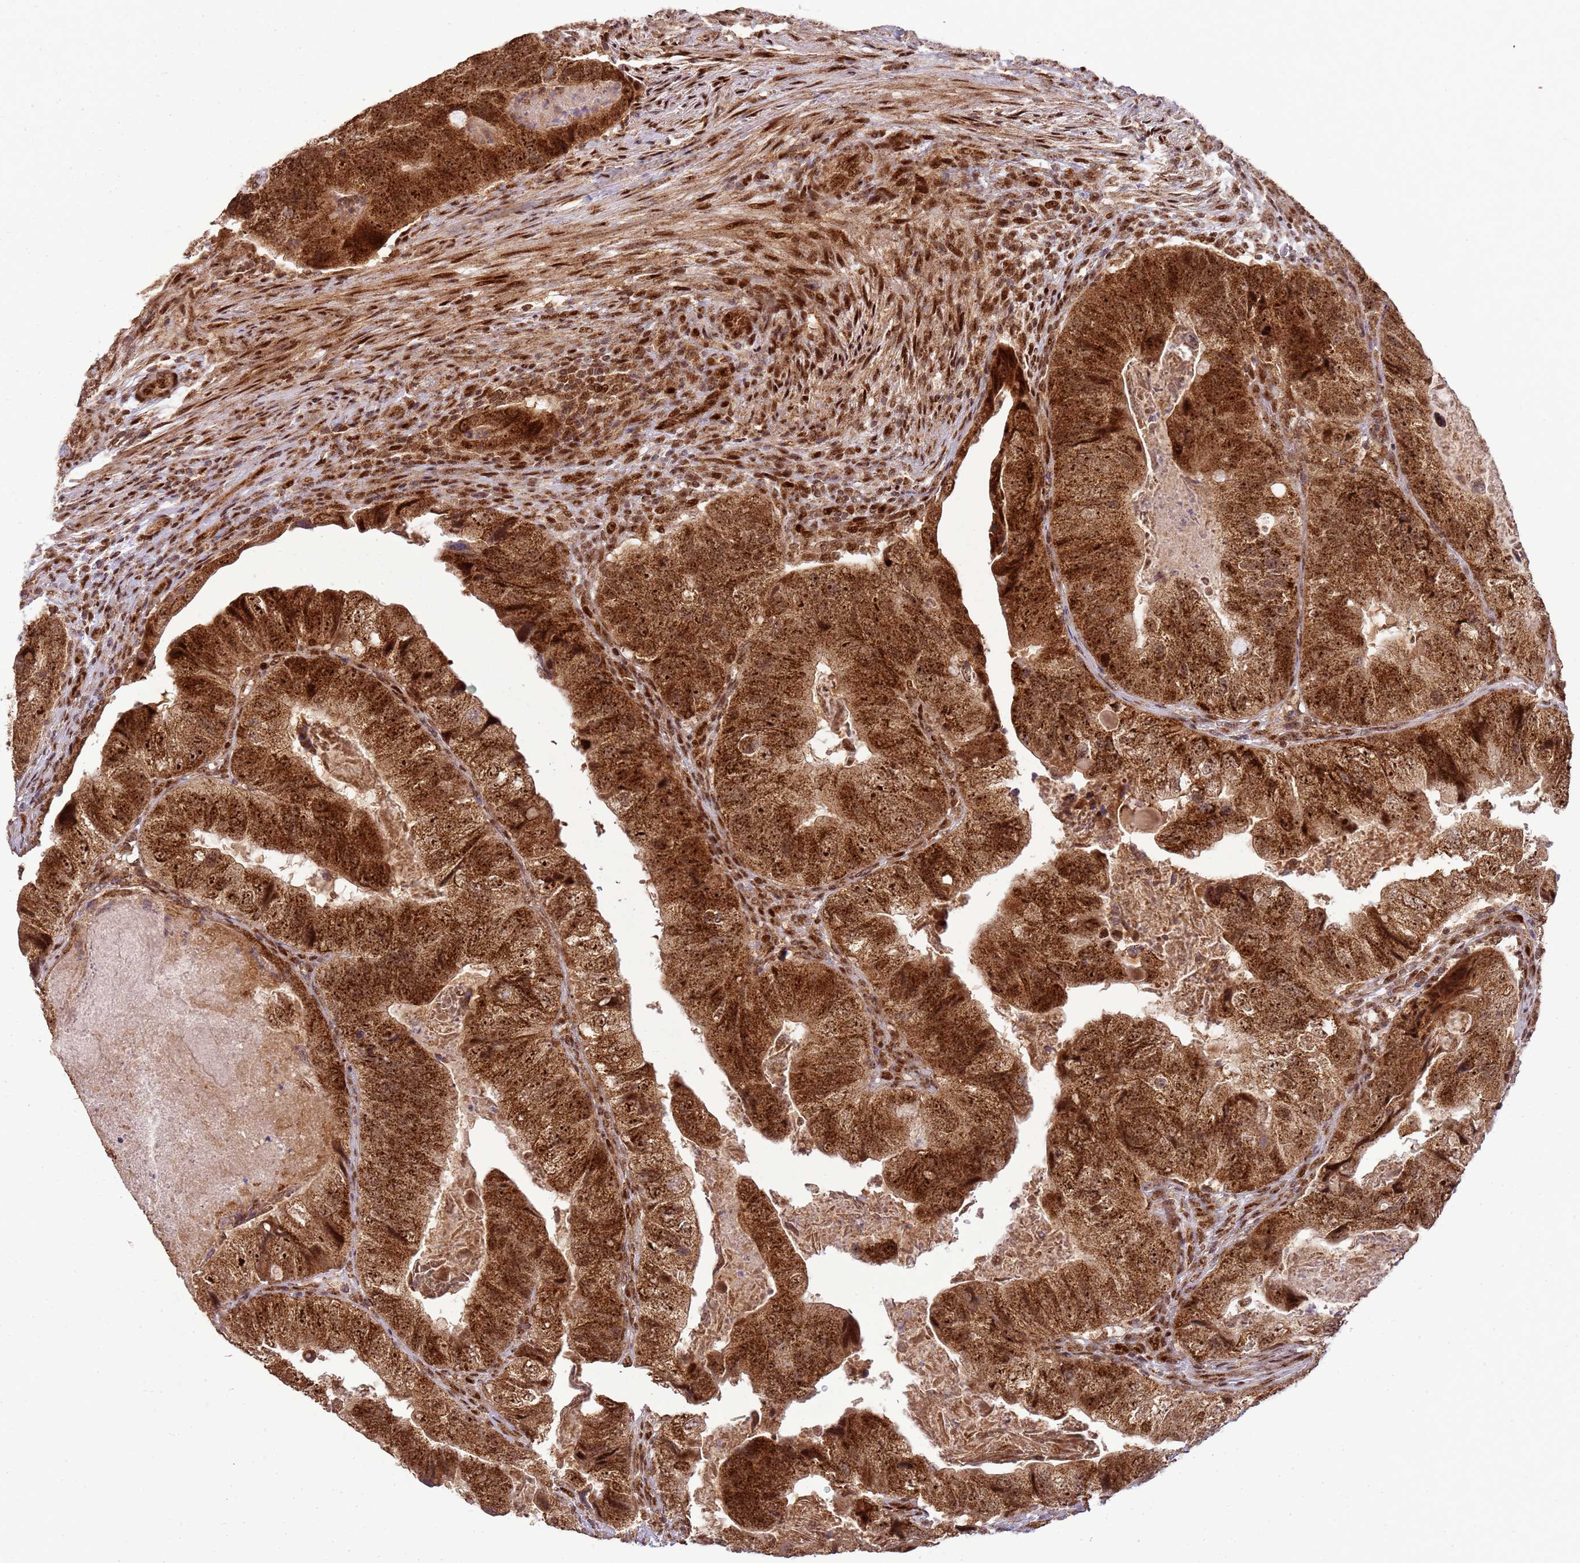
{"staining": {"intensity": "strong", "quantity": ">75%", "location": "cytoplasmic/membranous,nuclear"}, "tissue": "colorectal cancer", "cell_type": "Tumor cells", "image_type": "cancer", "snomed": [{"axis": "morphology", "description": "Adenocarcinoma, NOS"}, {"axis": "topography", "description": "Rectum"}], "caption": "Tumor cells show strong cytoplasmic/membranous and nuclear positivity in approximately >75% of cells in colorectal cancer. Using DAB (3,3'-diaminobenzidine) (brown) and hematoxylin (blue) stains, captured at high magnification using brightfield microscopy.", "gene": "PEX14", "patient": {"sex": "male", "age": 63}}